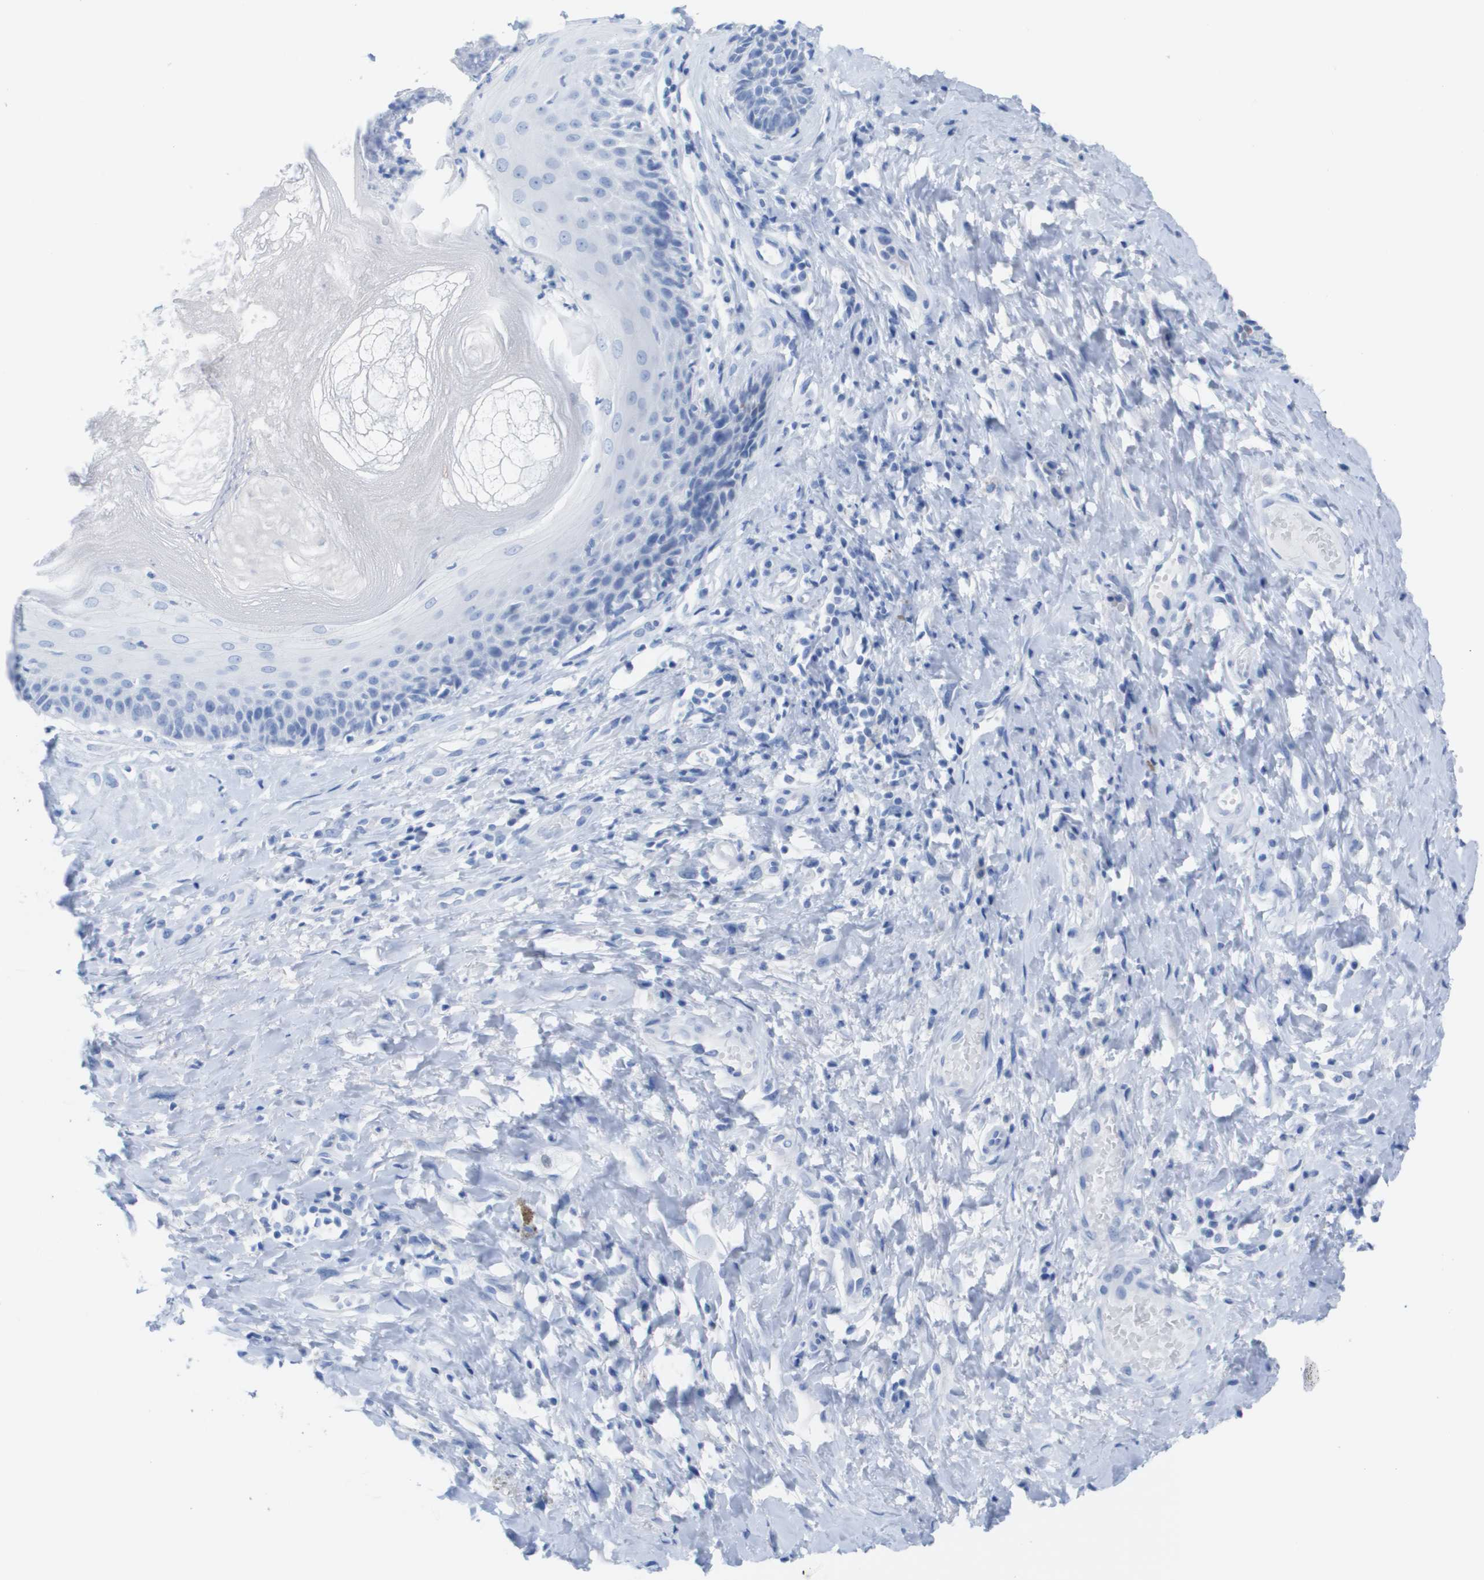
{"staining": {"intensity": "negative", "quantity": "none", "location": "none"}, "tissue": "skin", "cell_type": "Epidermal cells", "image_type": "normal", "snomed": [{"axis": "morphology", "description": "Normal tissue, NOS"}, {"axis": "topography", "description": "Anal"}], "caption": "Image shows no protein staining in epidermal cells of benign skin.", "gene": "KCNA3", "patient": {"sex": "male", "age": 69}}